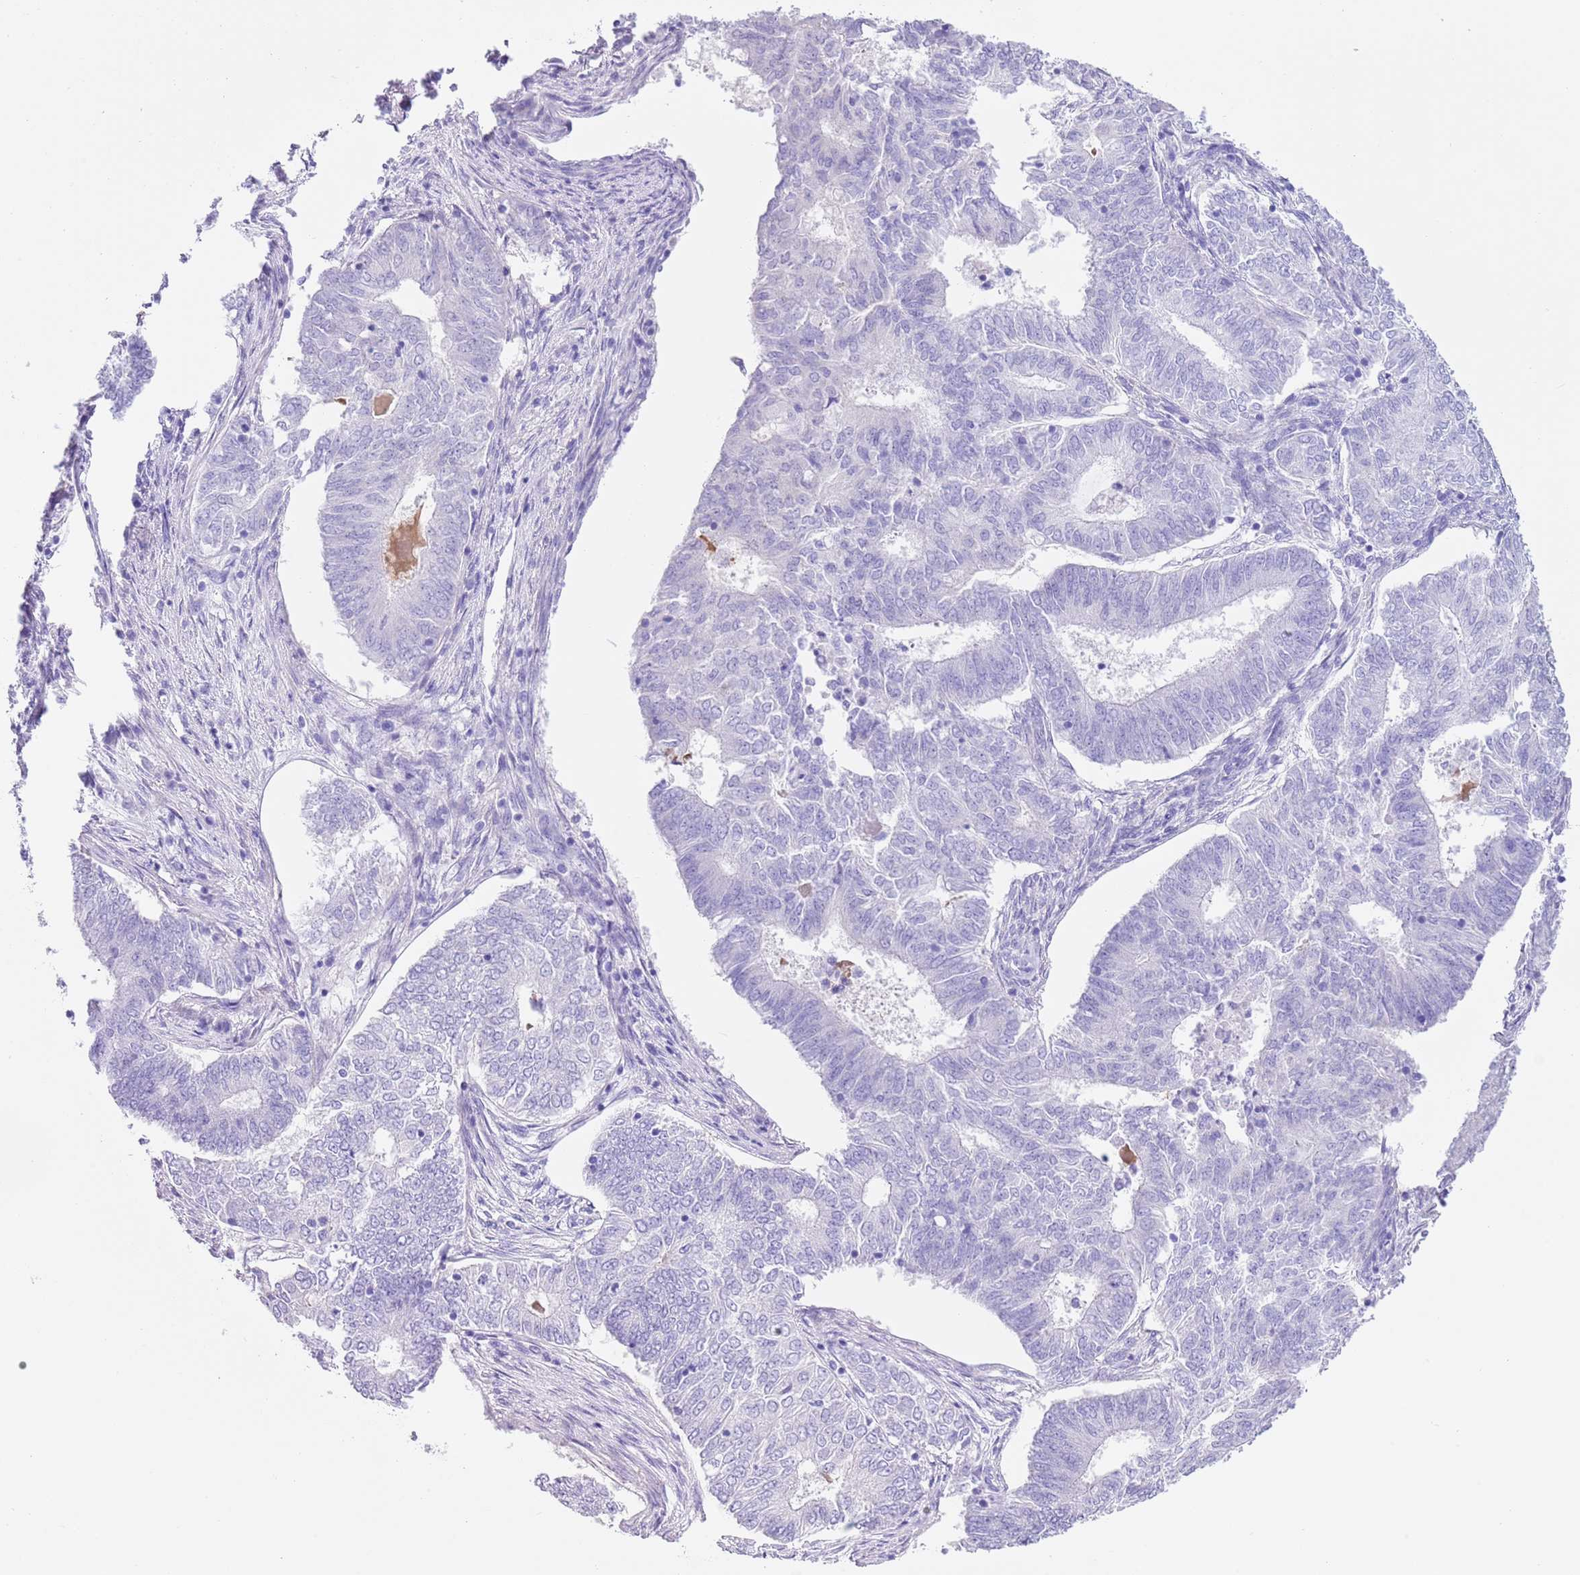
{"staining": {"intensity": "negative", "quantity": "none", "location": "none"}, "tissue": "endometrial cancer", "cell_type": "Tumor cells", "image_type": "cancer", "snomed": [{"axis": "morphology", "description": "Adenocarcinoma, NOS"}, {"axis": "topography", "description": "Endometrium"}], "caption": "An IHC image of endometrial adenocarcinoma is shown. There is no staining in tumor cells of endometrial adenocarcinoma. (DAB (3,3'-diaminobenzidine) IHC, high magnification).", "gene": "TMEM185B", "patient": {"sex": "female", "age": 62}}